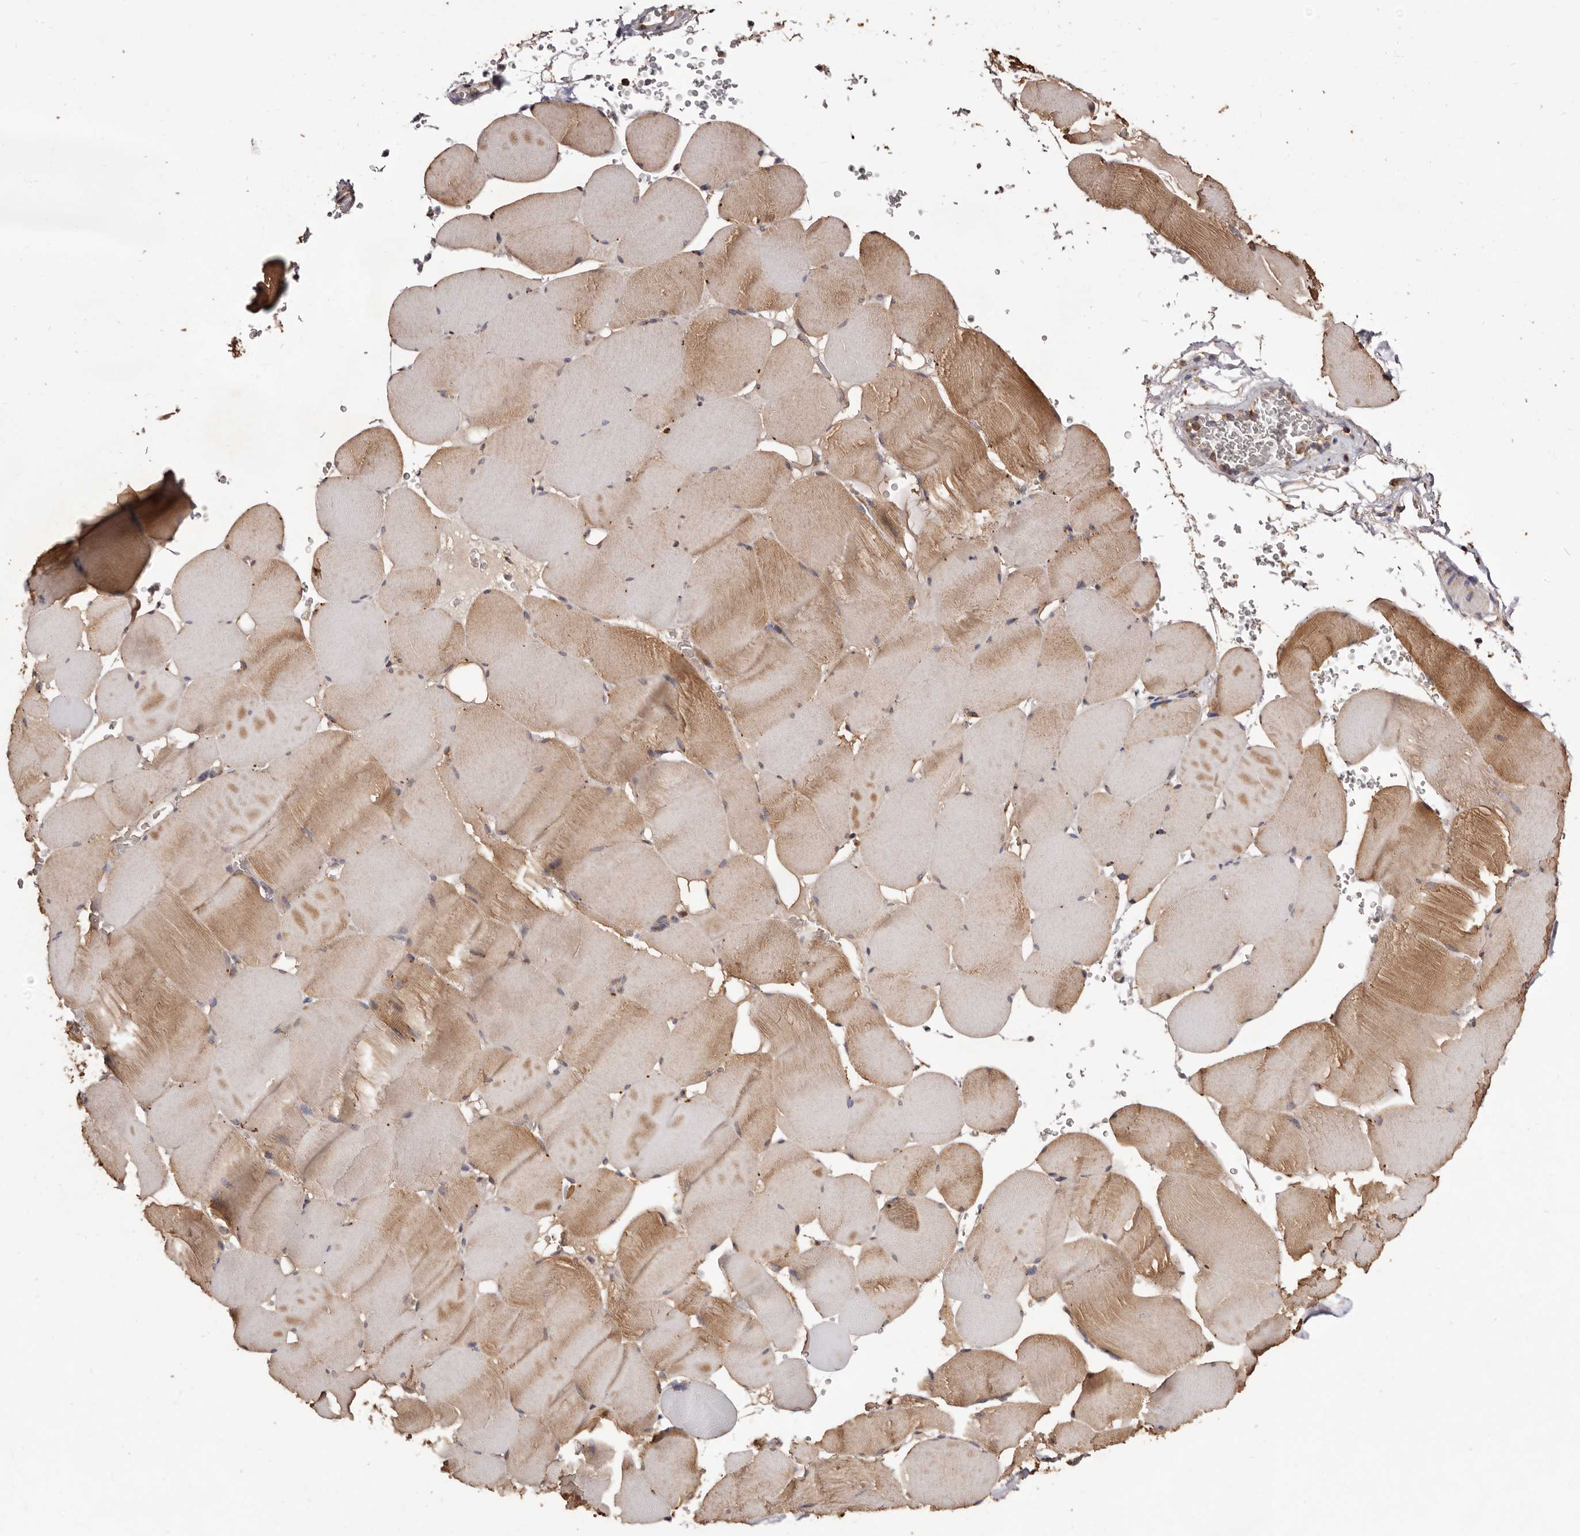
{"staining": {"intensity": "moderate", "quantity": ">75%", "location": "cytoplasmic/membranous"}, "tissue": "skeletal muscle", "cell_type": "Myocytes", "image_type": "normal", "snomed": [{"axis": "morphology", "description": "Normal tissue, NOS"}, {"axis": "topography", "description": "Skeletal muscle"}], "caption": "Moderate cytoplasmic/membranous expression is identified in about >75% of myocytes in unremarkable skeletal muscle.", "gene": "COQ8B", "patient": {"sex": "male", "age": 62}}